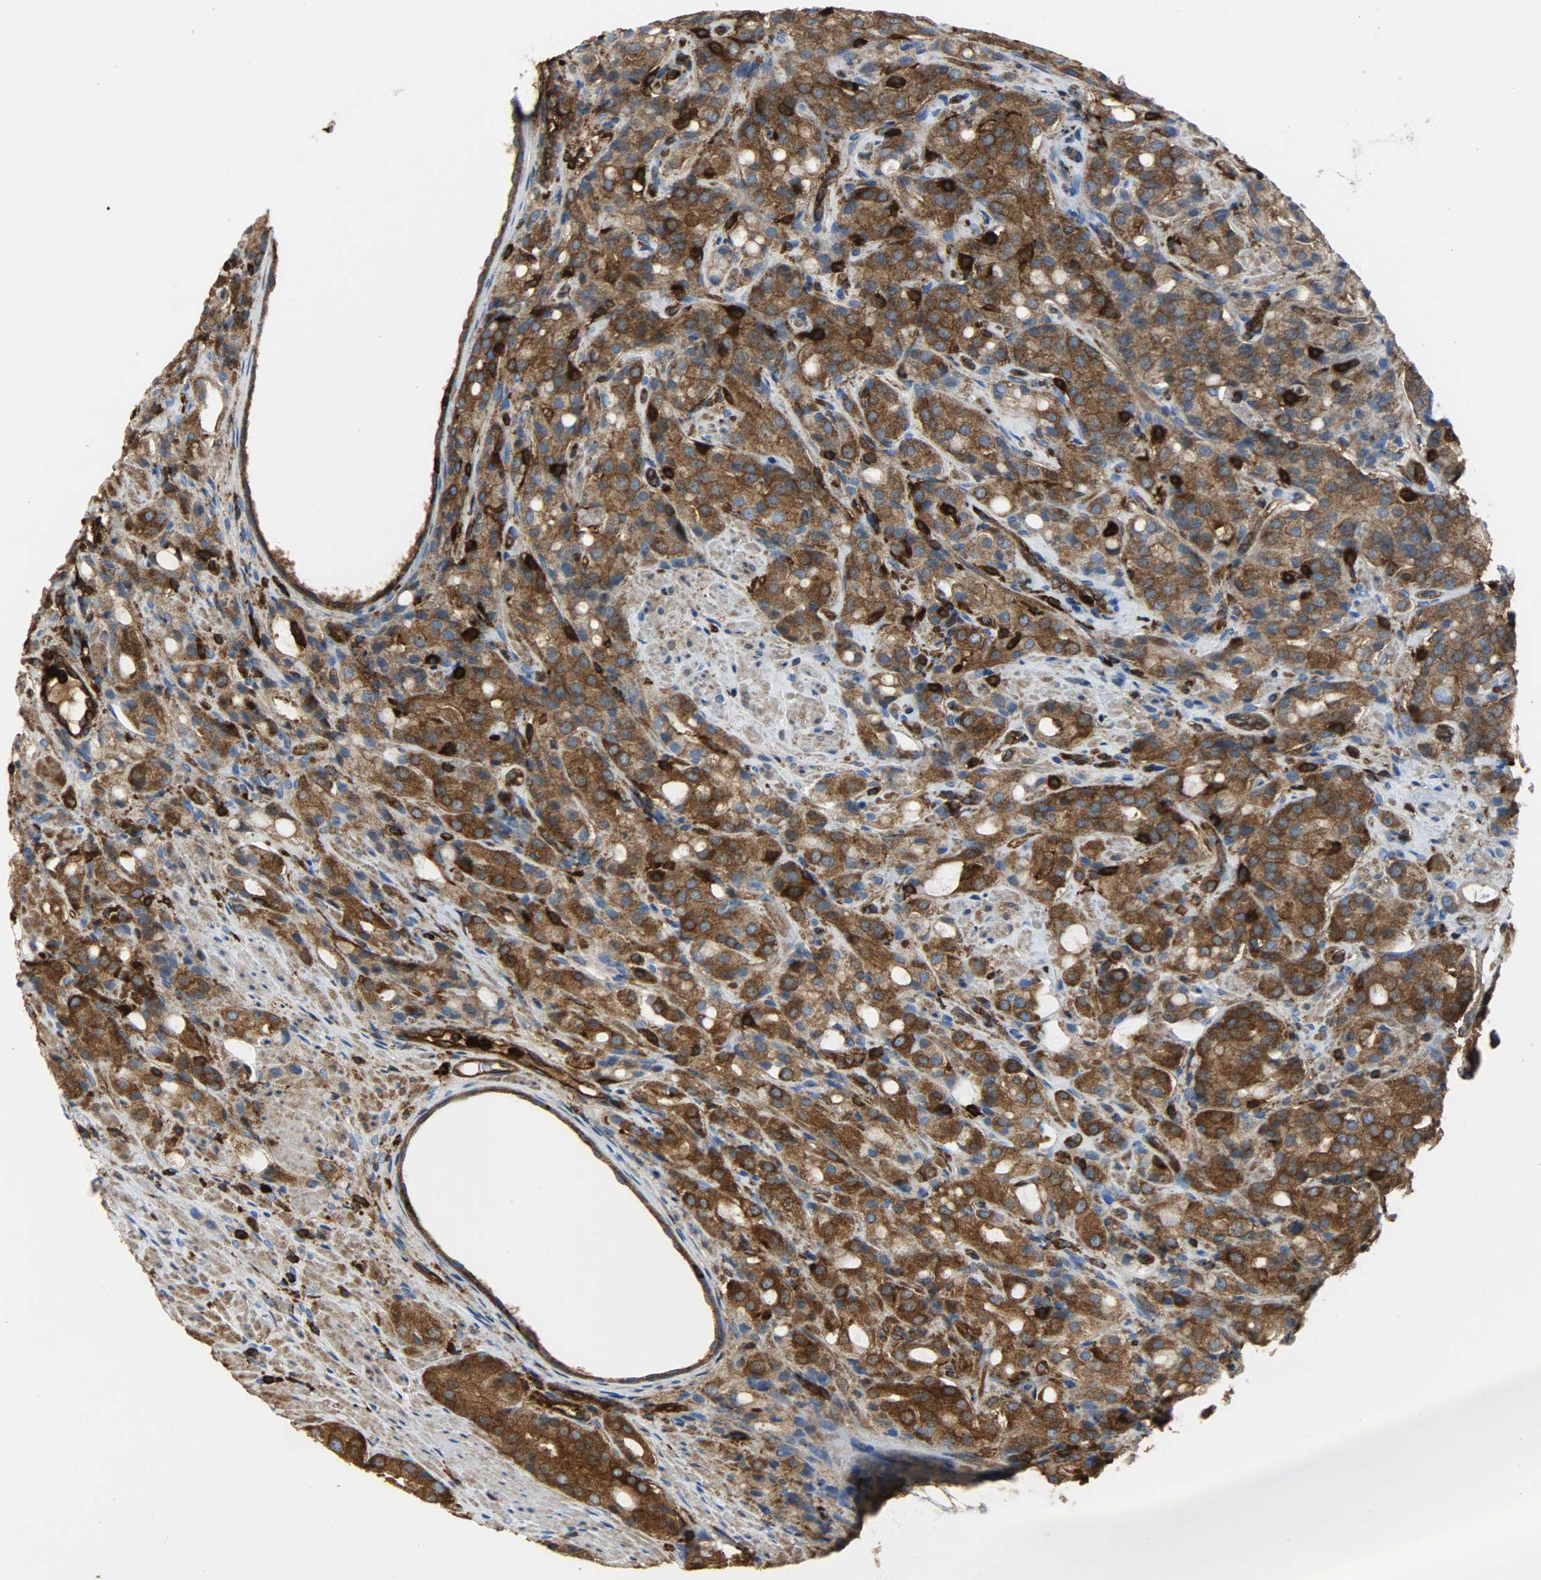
{"staining": {"intensity": "strong", "quantity": ">75%", "location": "cytoplasmic/membranous"}, "tissue": "prostate cancer", "cell_type": "Tumor cells", "image_type": "cancer", "snomed": [{"axis": "morphology", "description": "Adenocarcinoma, High grade"}, {"axis": "topography", "description": "Prostate"}], "caption": "Prostate high-grade adenocarcinoma stained for a protein reveals strong cytoplasmic/membranous positivity in tumor cells.", "gene": "VASP", "patient": {"sex": "male", "age": 72}}